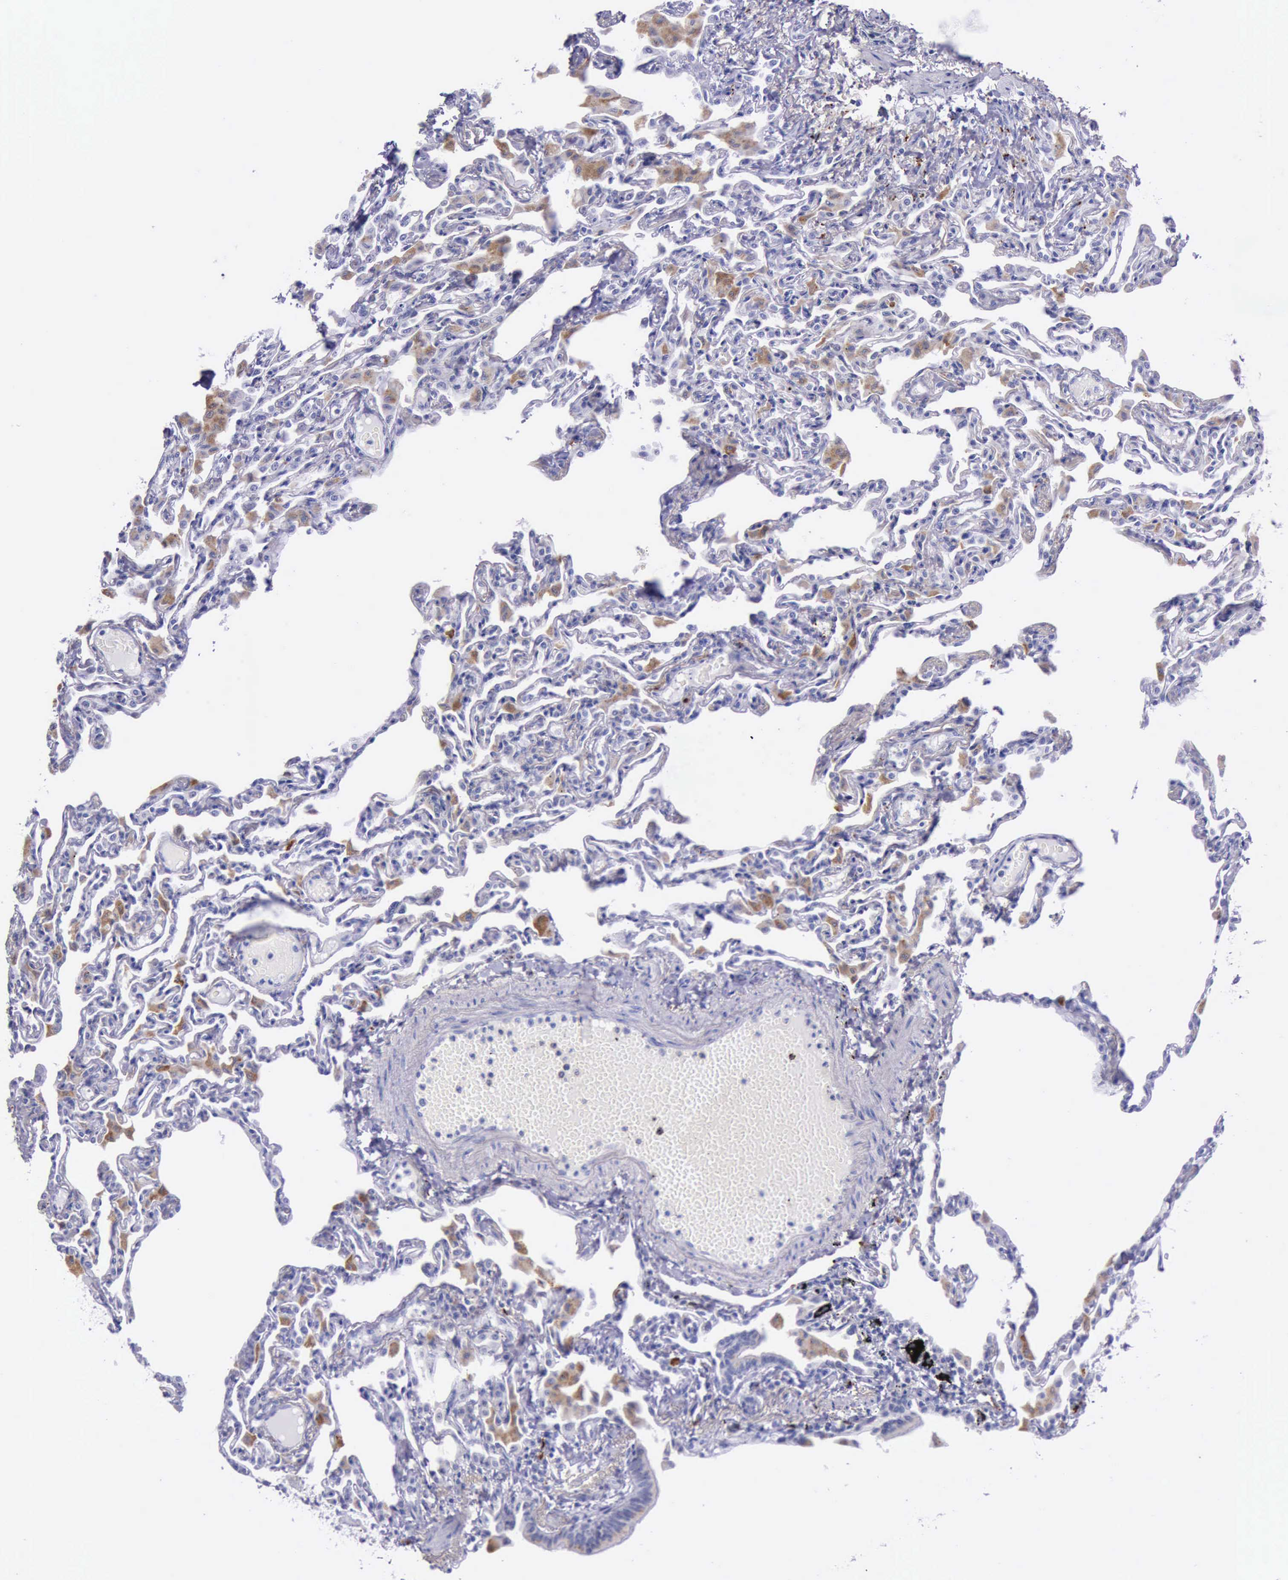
{"staining": {"intensity": "negative", "quantity": "none", "location": "none"}, "tissue": "lung", "cell_type": "Alveolar cells", "image_type": "normal", "snomed": [{"axis": "morphology", "description": "Normal tissue, NOS"}, {"axis": "topography", "description": "Lung"}], "caption": "Immunohistochemistry photomicrograph of benign lung: human lung stained with DAB (3,3'-diaminobenzidine) displays no significant protein expression in alveolar cells.", "gene": "GLA", "patient": {"sex": "female", "age": 49}}